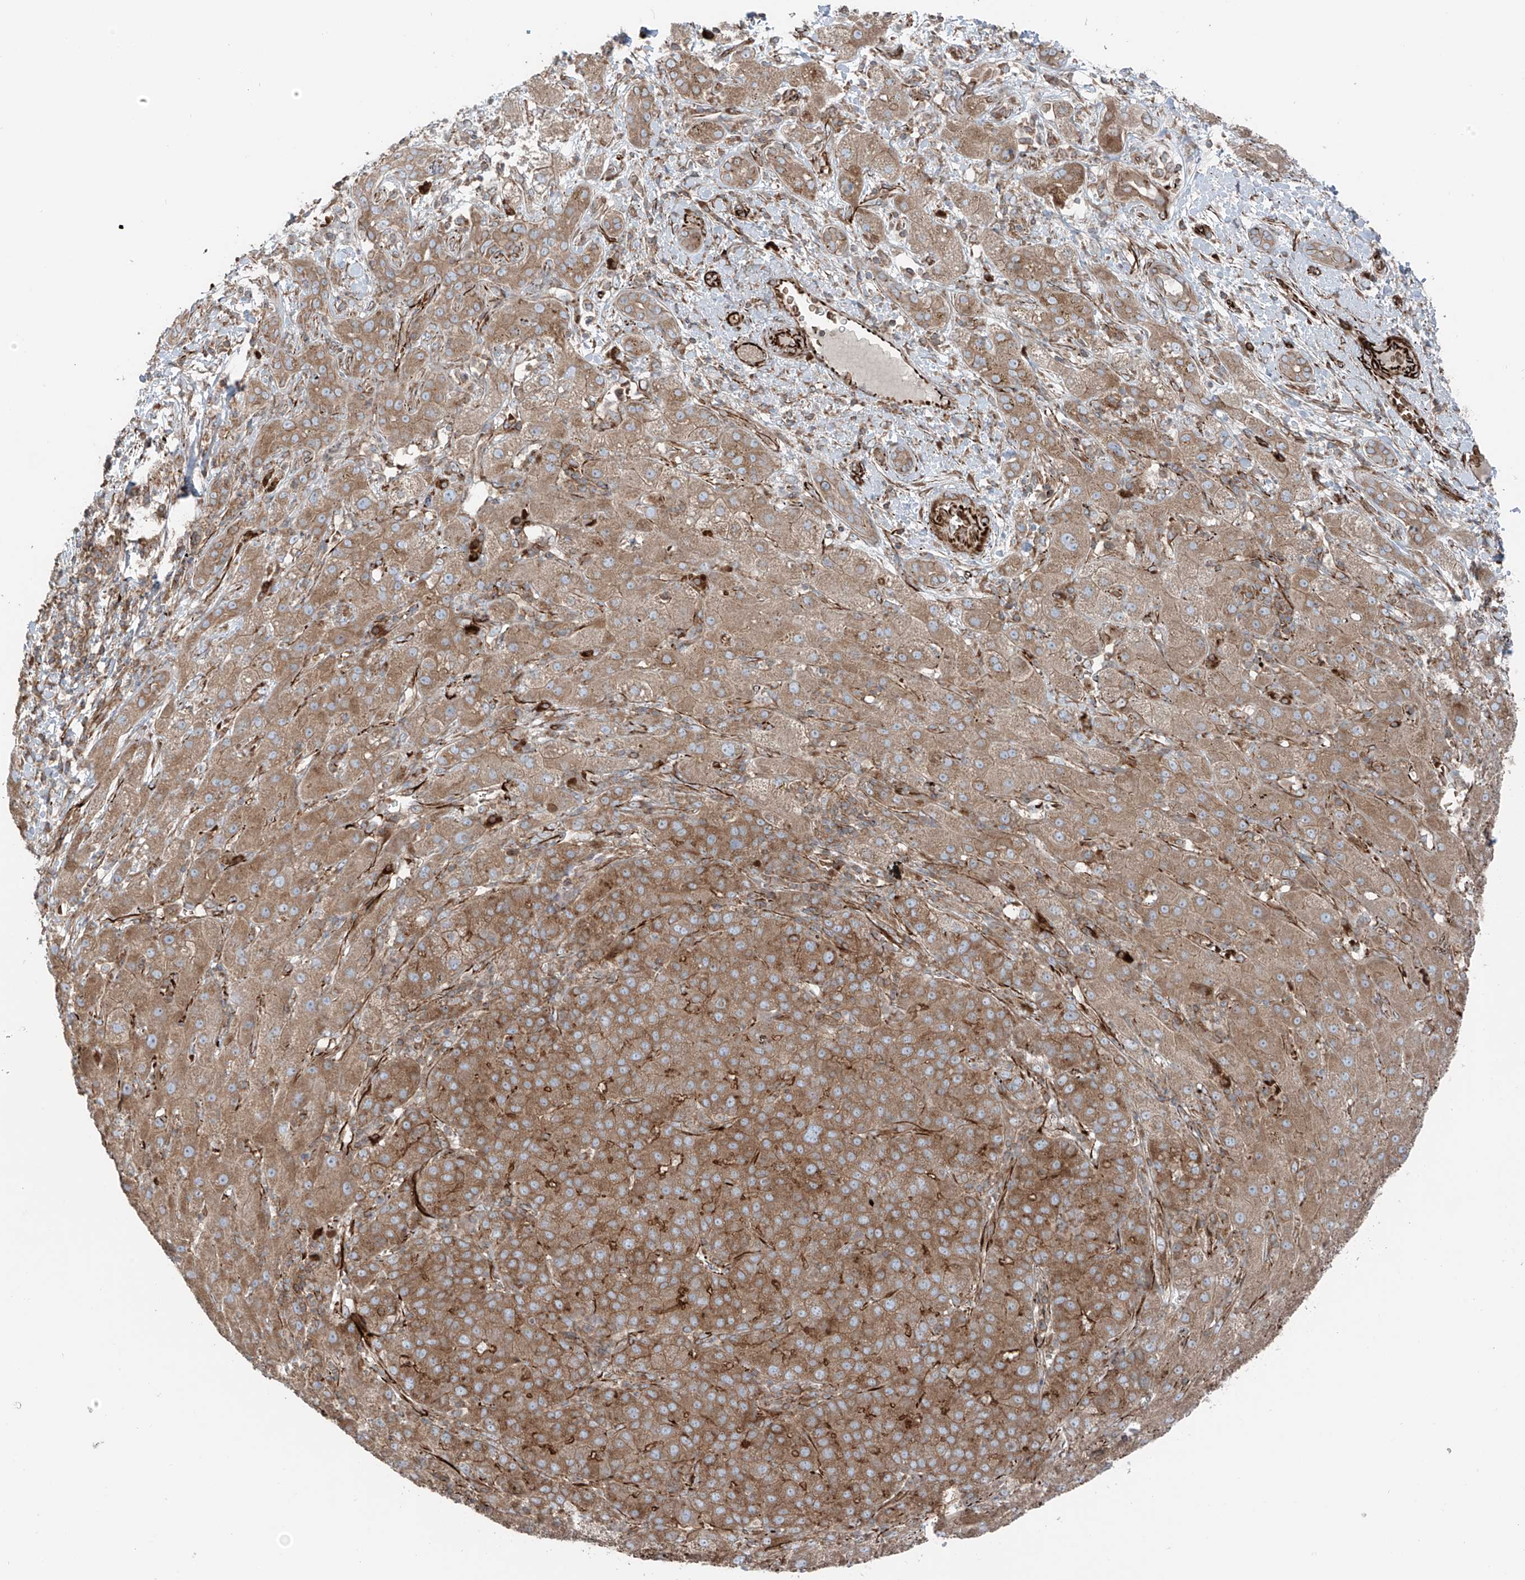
{"staining": {"intensity": "moderate", "quantity": ">75%", "location": "cytoplasmic/membranous"}, "tissue": "liver cancer", "cell_type": "Tumor cells", "image_type": "cancer", "snomed": [{"axis": "morphology", "description": "Carcinoma, Hepatocellular, NOS"}, {"axis": "topography", "description": "Liver"}], "caption": "Liver cancer (hepatocellular carcinoma) tissue reveals moderate cytoplasmic/membranous expression in approximately >75% of tumor cells, visualized by immunohistochemistry.", "gene": "ERLEC1", "patient": {"sex": "male", "age": 65}}